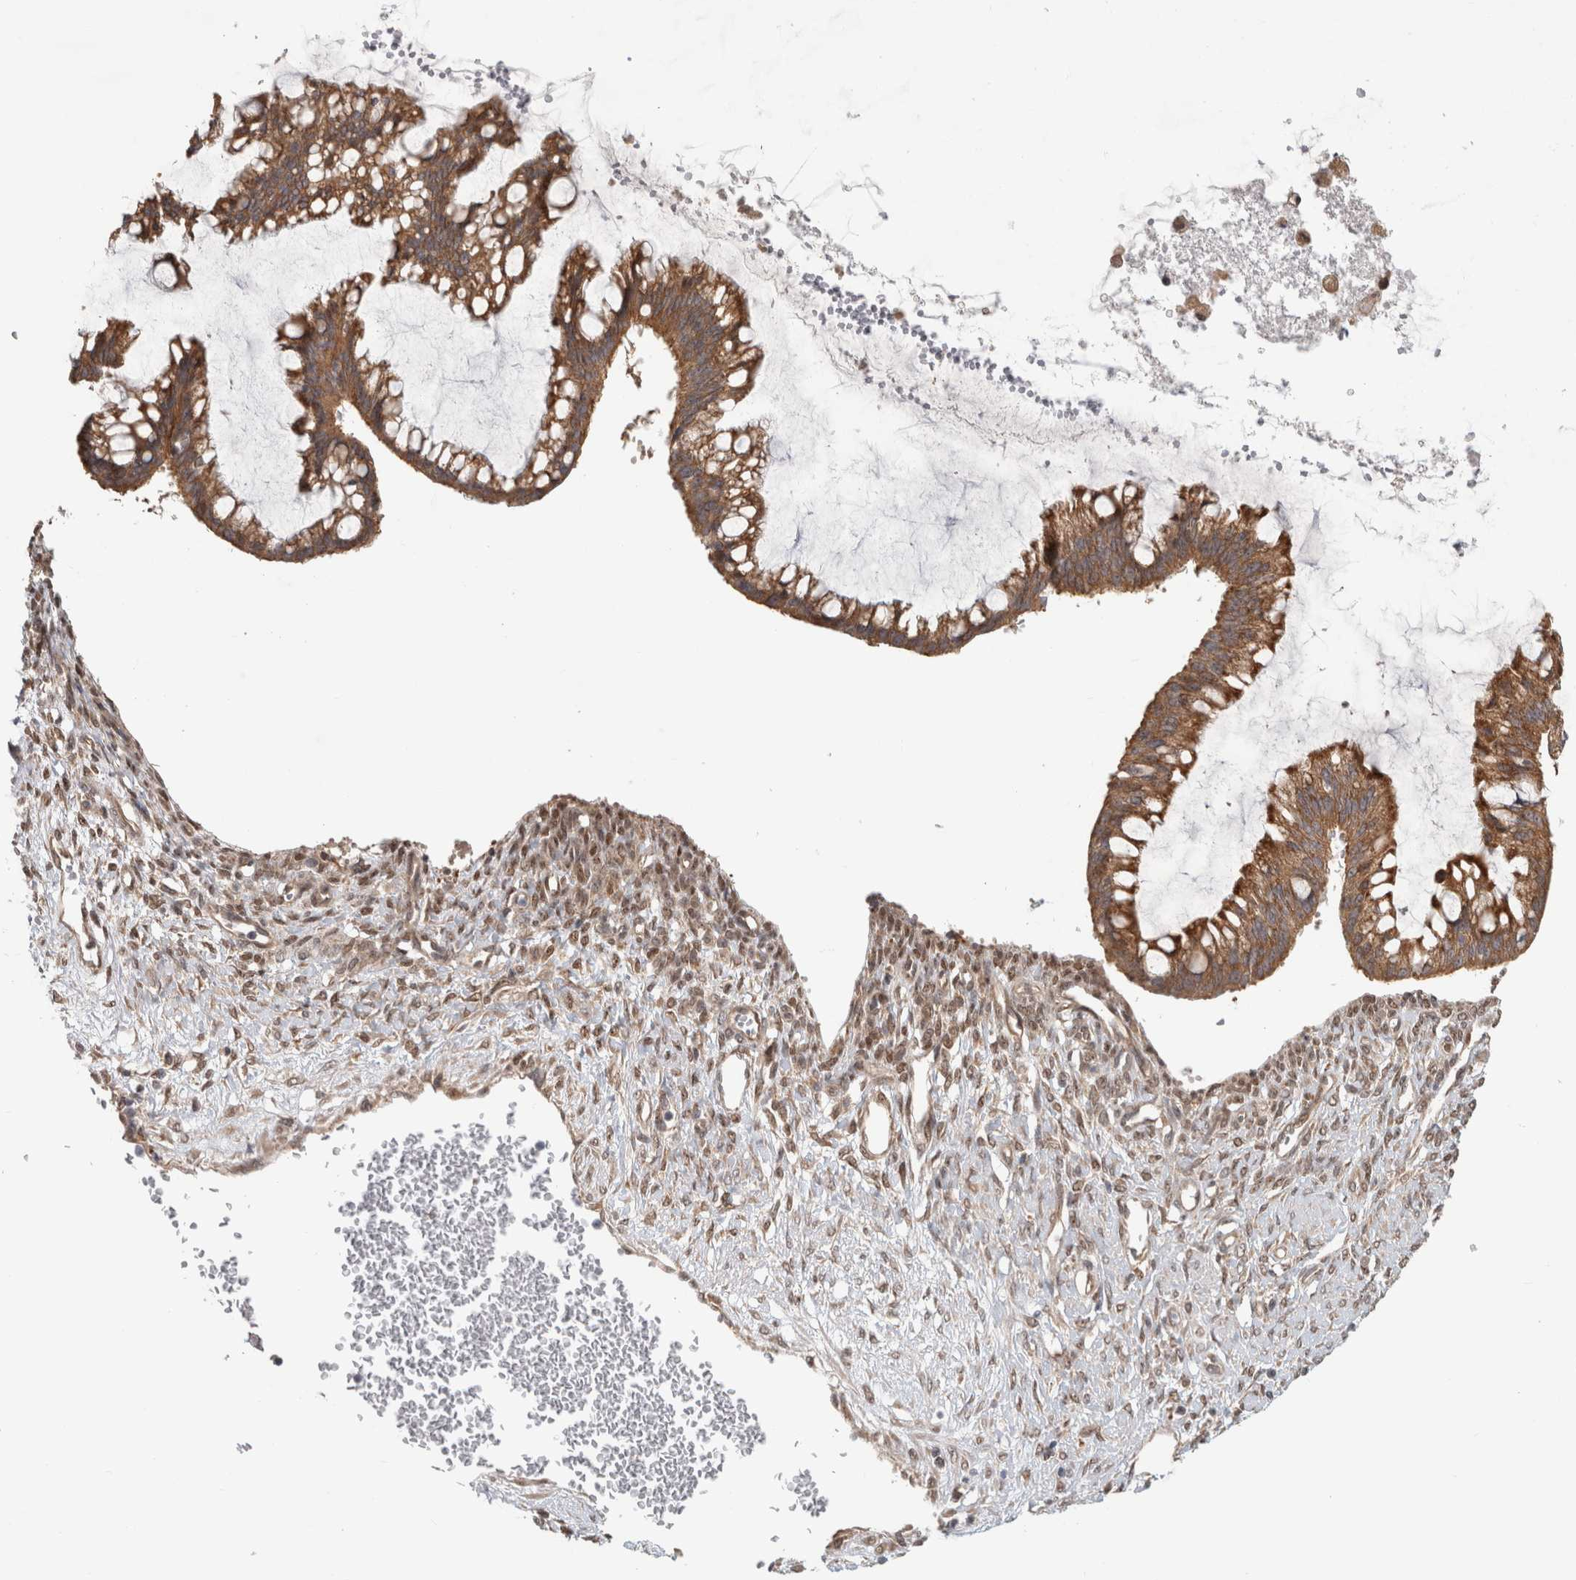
{"staining": {"intensity": "moderate", "quantity": ">75%", "location": "cytoplasmic/membranous"}, "tissue": "ovarian cancer", "cell_type": "Tumor cells", "image_type": "cancer", "snomed": [{"axis": "morphology", "description": "Cystadenocarcinoma, mucinous, NOS"}, {"axis": "topography", "description": "Ovary"}], "caption": "High-magnification brightfield microscopy of mucinous cystadenocarcinoma (ovarian) stained with DAB (brown) and counterstained with hematoxylin (blue). tumor cells exhibit moderate cytoplasmic/membranous expression is appreciated in about>75% of cells.", "gene": "NAB2", "patient": {"sex": "female", "age": 73}}